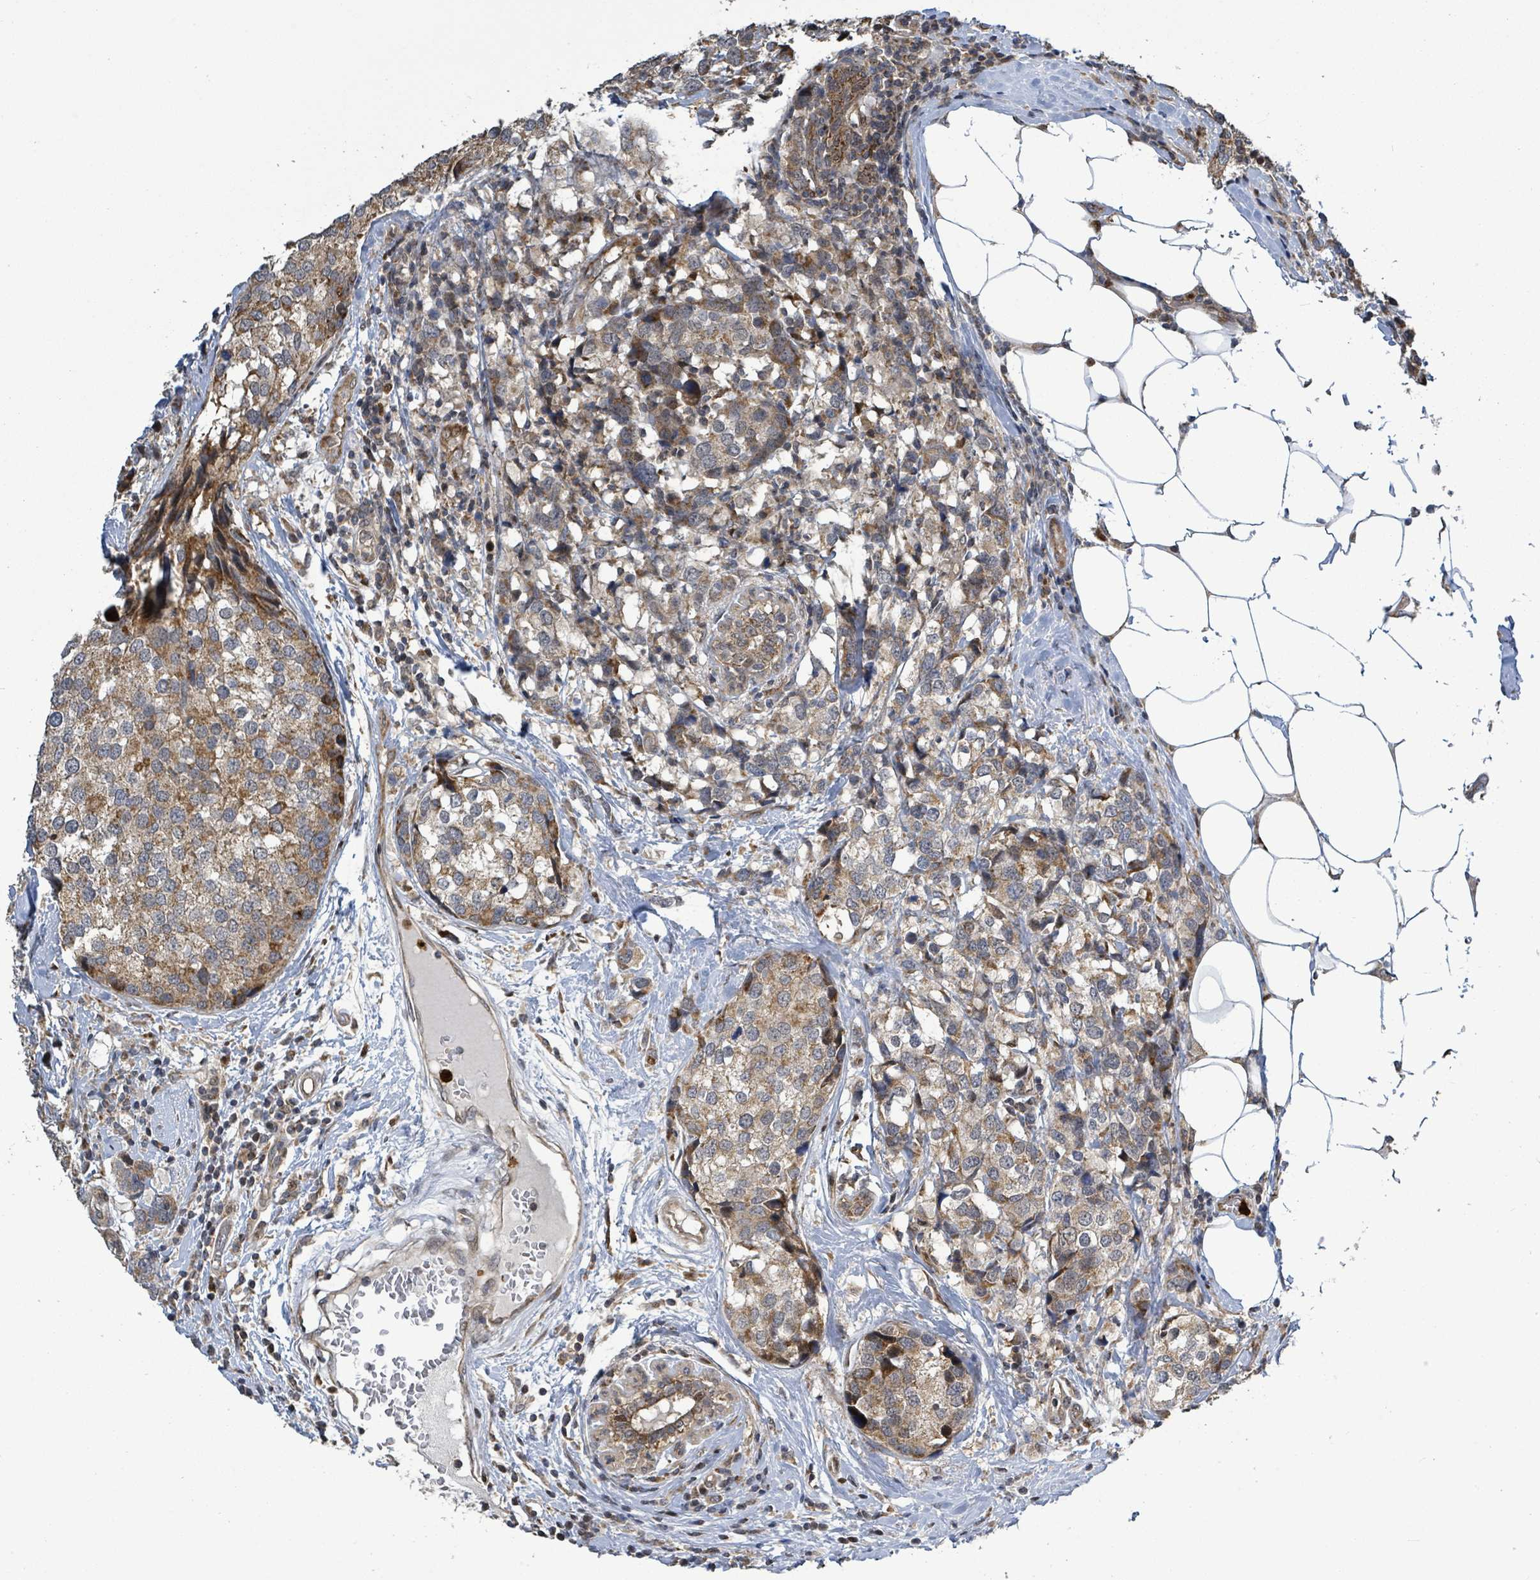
{"staining": {"intensity": "moderate", "quantity": ">75%", "location": "cytoplasmic/membranous"}, "tissue": "breast cancer", "cell_type": "Tumor cells", "image_type": "cancer", "snomed": [{"axis": "morphology", "description": "Lobular carcinoma"}, {"axis": "topography", "description": "Breast"}], "caption": "Moderate cytoplasmic/membranous staining for a protein is present in about >75% of tumor cells of breast cancer (lobular carcinoma) using immunohistochemistry (IHC).", "gene": "COQ6", "patient": {"sex": "female", "age": 59}}